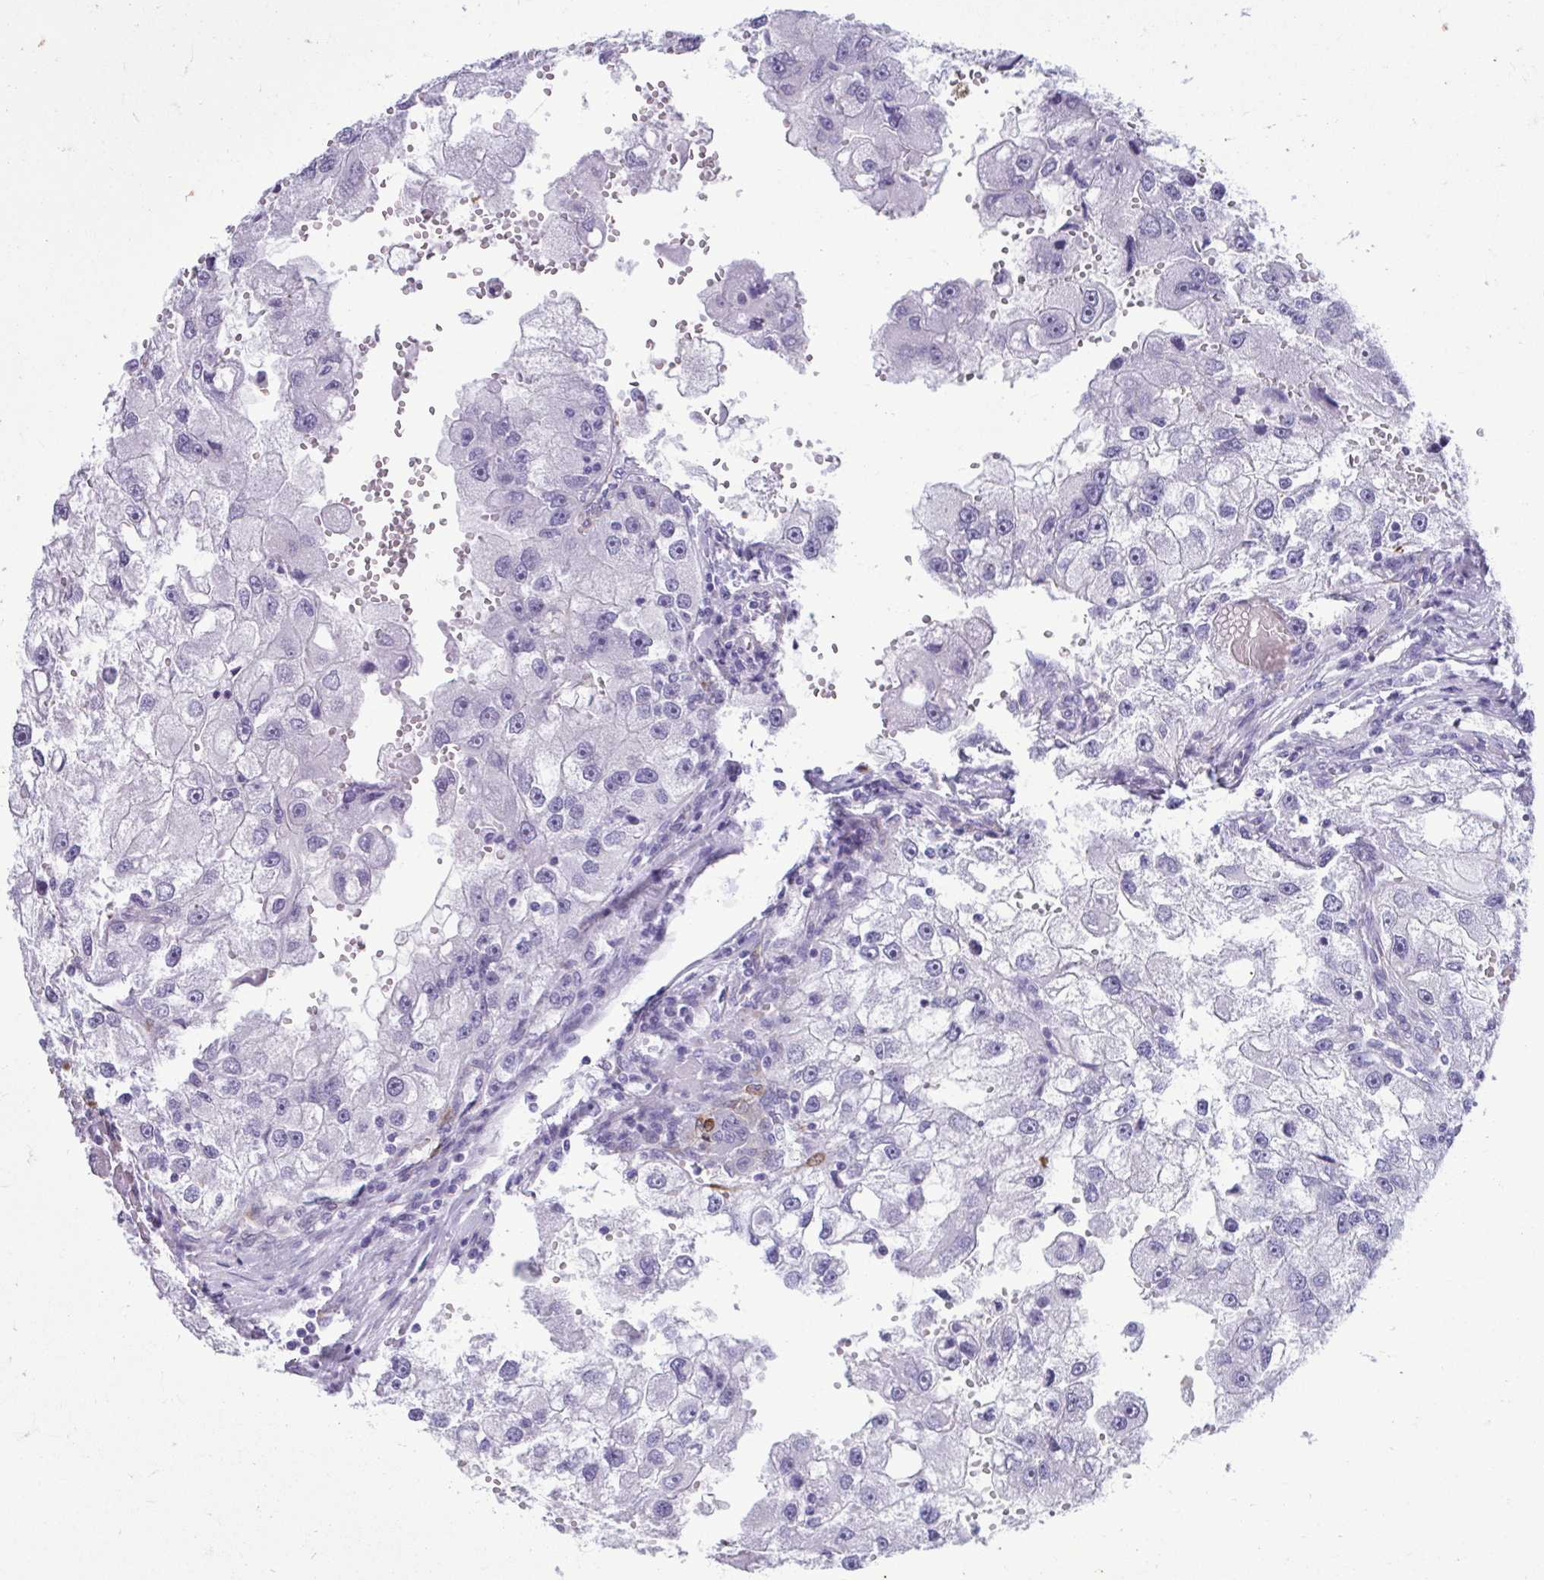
{"staining": {"intensity": "negative", "quantity": "none", "location": "none"}, "tissue": "renal cancer", "cell_type": "Tumor cells", "image_type": "cancer", "snomed": [{"axis": "morphology", "description": "Adenocarcinoma, NOS"}, {"axis": "topography", "description": "Kidney"}], "caption": "A histopathology image of renal cancer stained for a protein shows no brown staining in tumor cells.", "gene": "SERPINI1", "patient": {"sex": "male", "age": 63}}